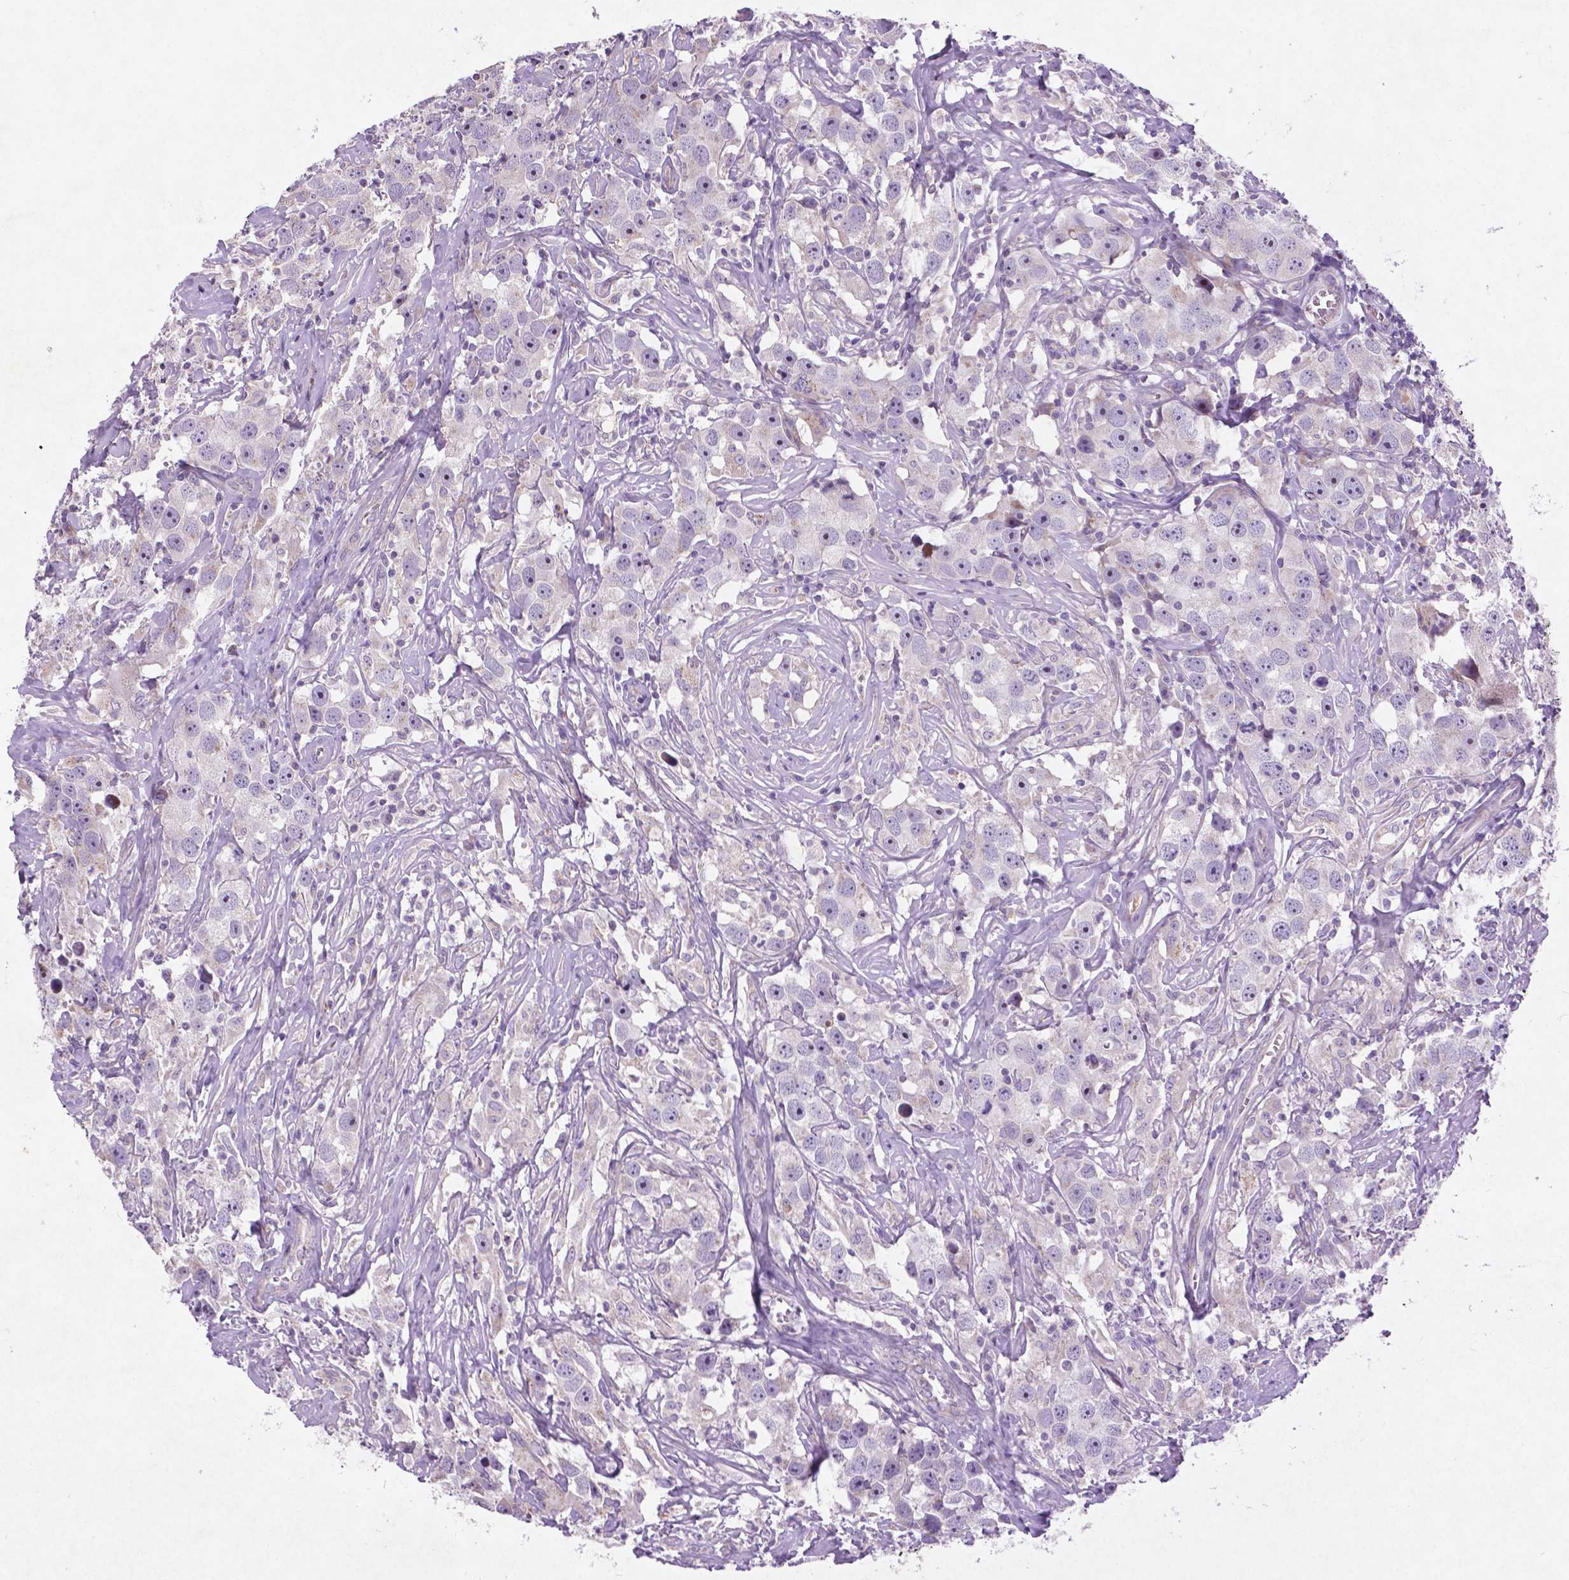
{"staining": {"intensity": "weak", "quantity": "<25%", "location": "nuclear"}, "tissue": "testis cancer", "cell_type": "Tumor cells", "image_type": "cancer", "snomed": [{"axis": "morphology", "description": "Seminoma, NOS"}, {"axis": "topography", "description": "Testis"}], "caption": "There is no significant expression in tumor cells of testis seminoma.", "gene": "ATG4D", "patient": {"sex": "male", "age": 49}}